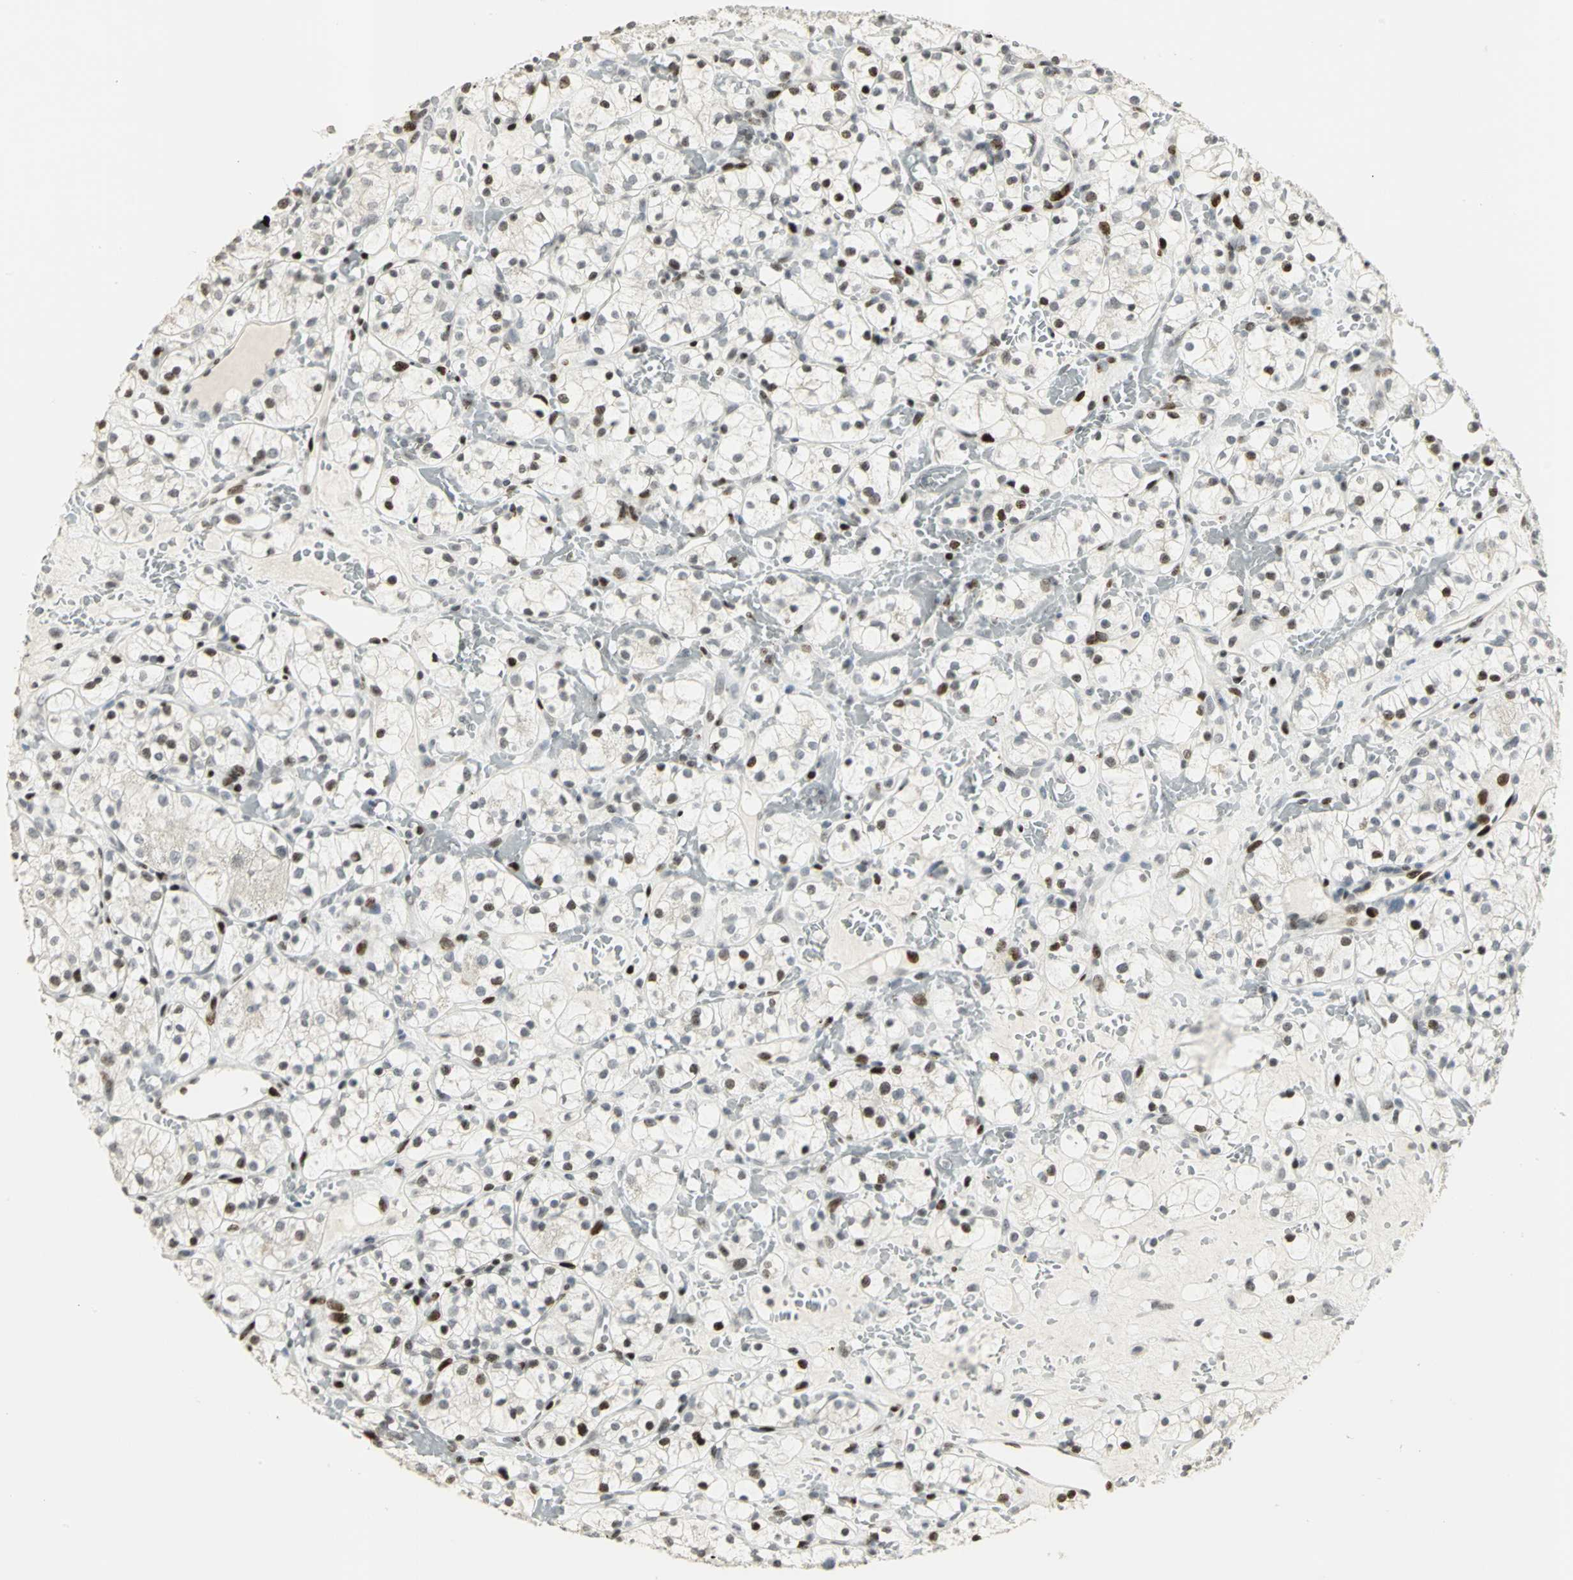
{"staining": {"intensity": "strong", "quantity": "<25%", "location": "nuclear"}, "tissue": "renal cancer", "cell_type": "Tumor cells", "image_type": "cancer", "snomed": [{"axis": "morphology", "description": "Adenocarcinoma, NOS"}, {"axis": "topography", "description": "Kidney"}], "caption": "IHC of human adenocarcinoma (renal) shows medium levels of strong nuclear staining in about <25% of tumor cells.", "gene": "KDM1A", "patient": {"sex": "female", "age": 60}}